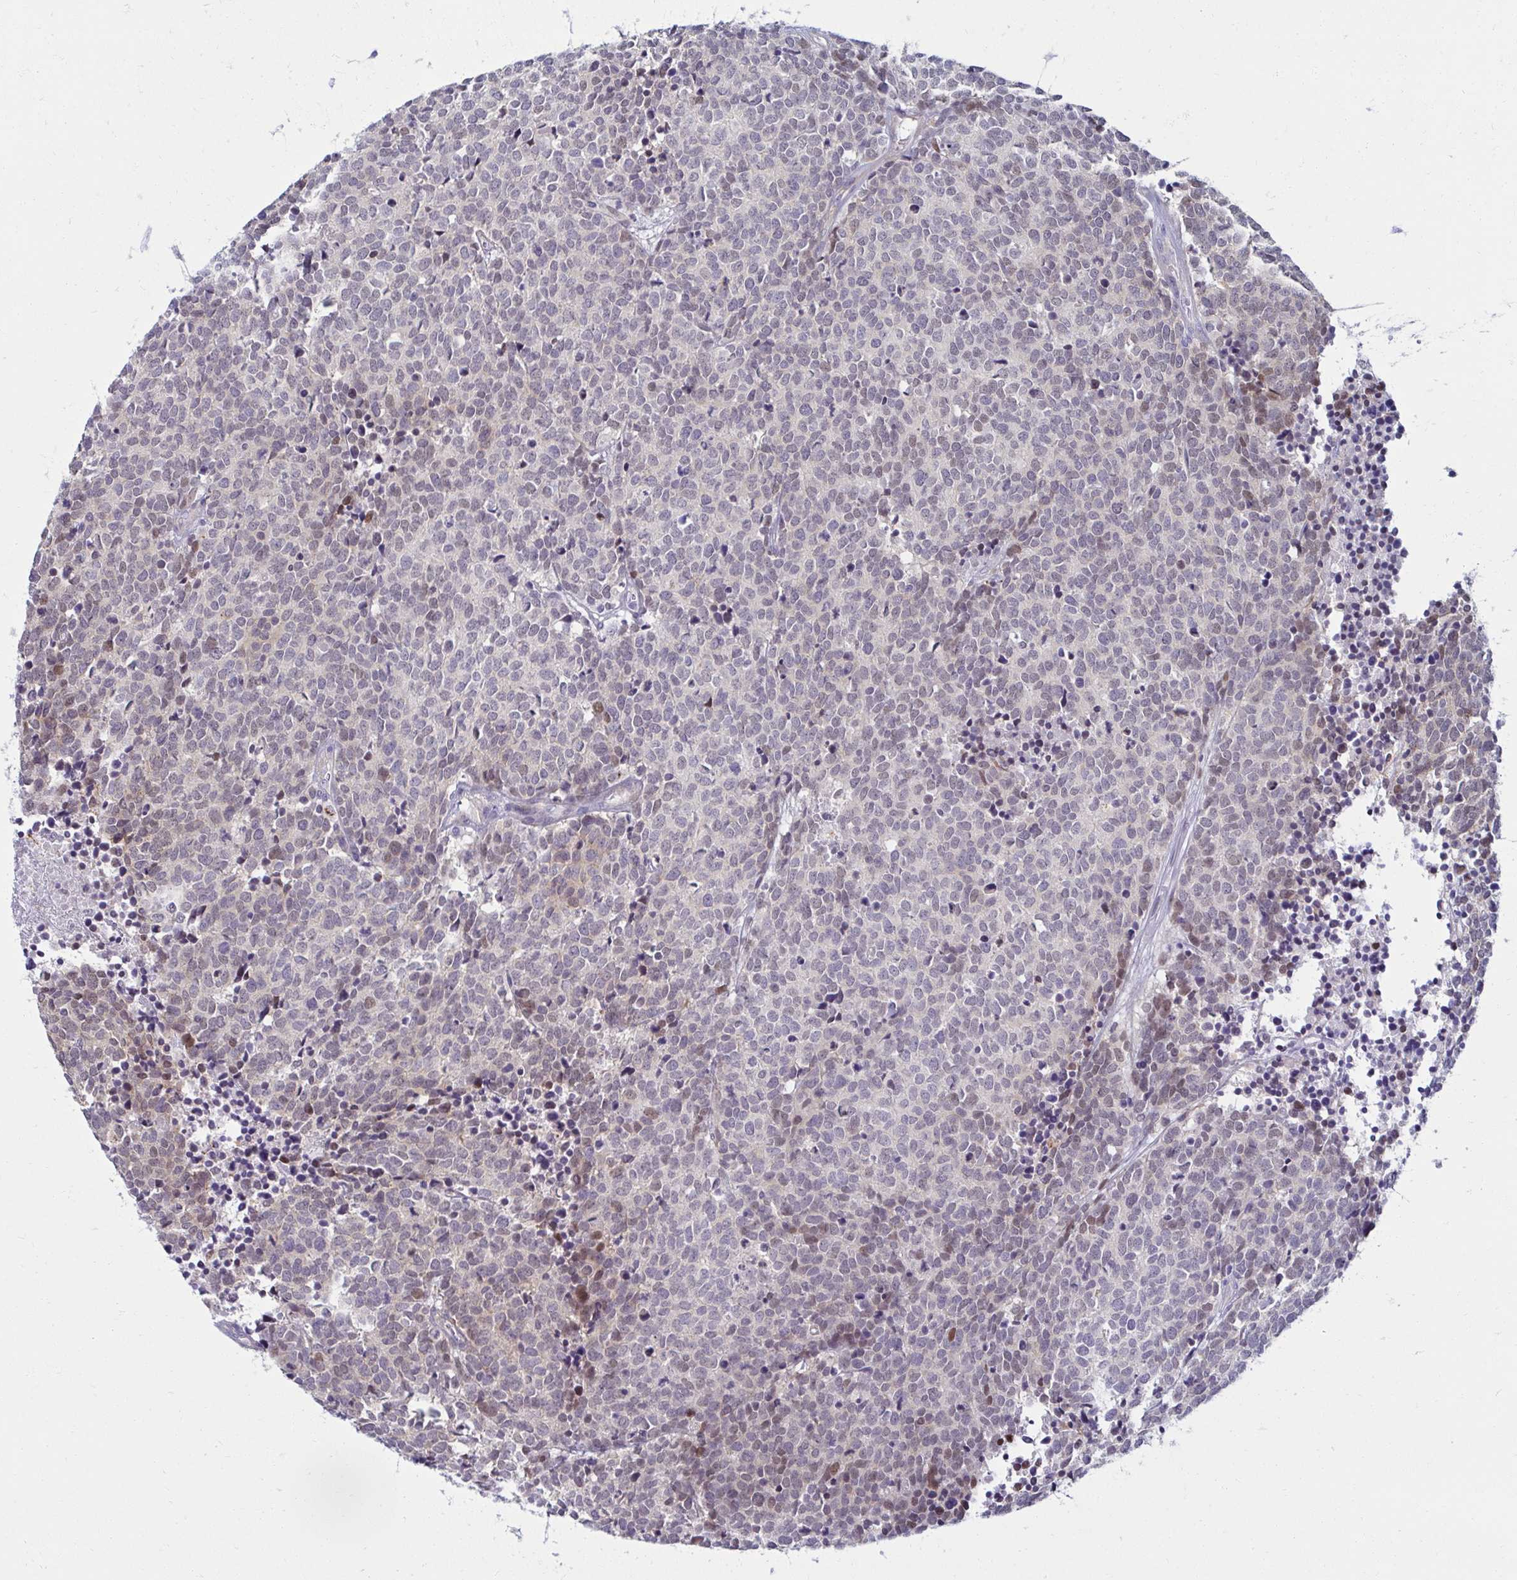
{"staining": {"intensity": "weak", "quantity": "<25%", "location": "nuclear"}, "tissue": "carcinoid", "cell_type": "Tumor cells", "image_type": "cancer", "snomed": [{"axis": "morphology", "description": "Carcinoid, malignant, NOS"}, {"axis": "topography", "description": "Skin"}], "caption": "Protein analysis of carcinoid displays no significant positivity in tumor cells.", "gene": "ANKRD62", "patient": {"sex": "female", "age": 79}}